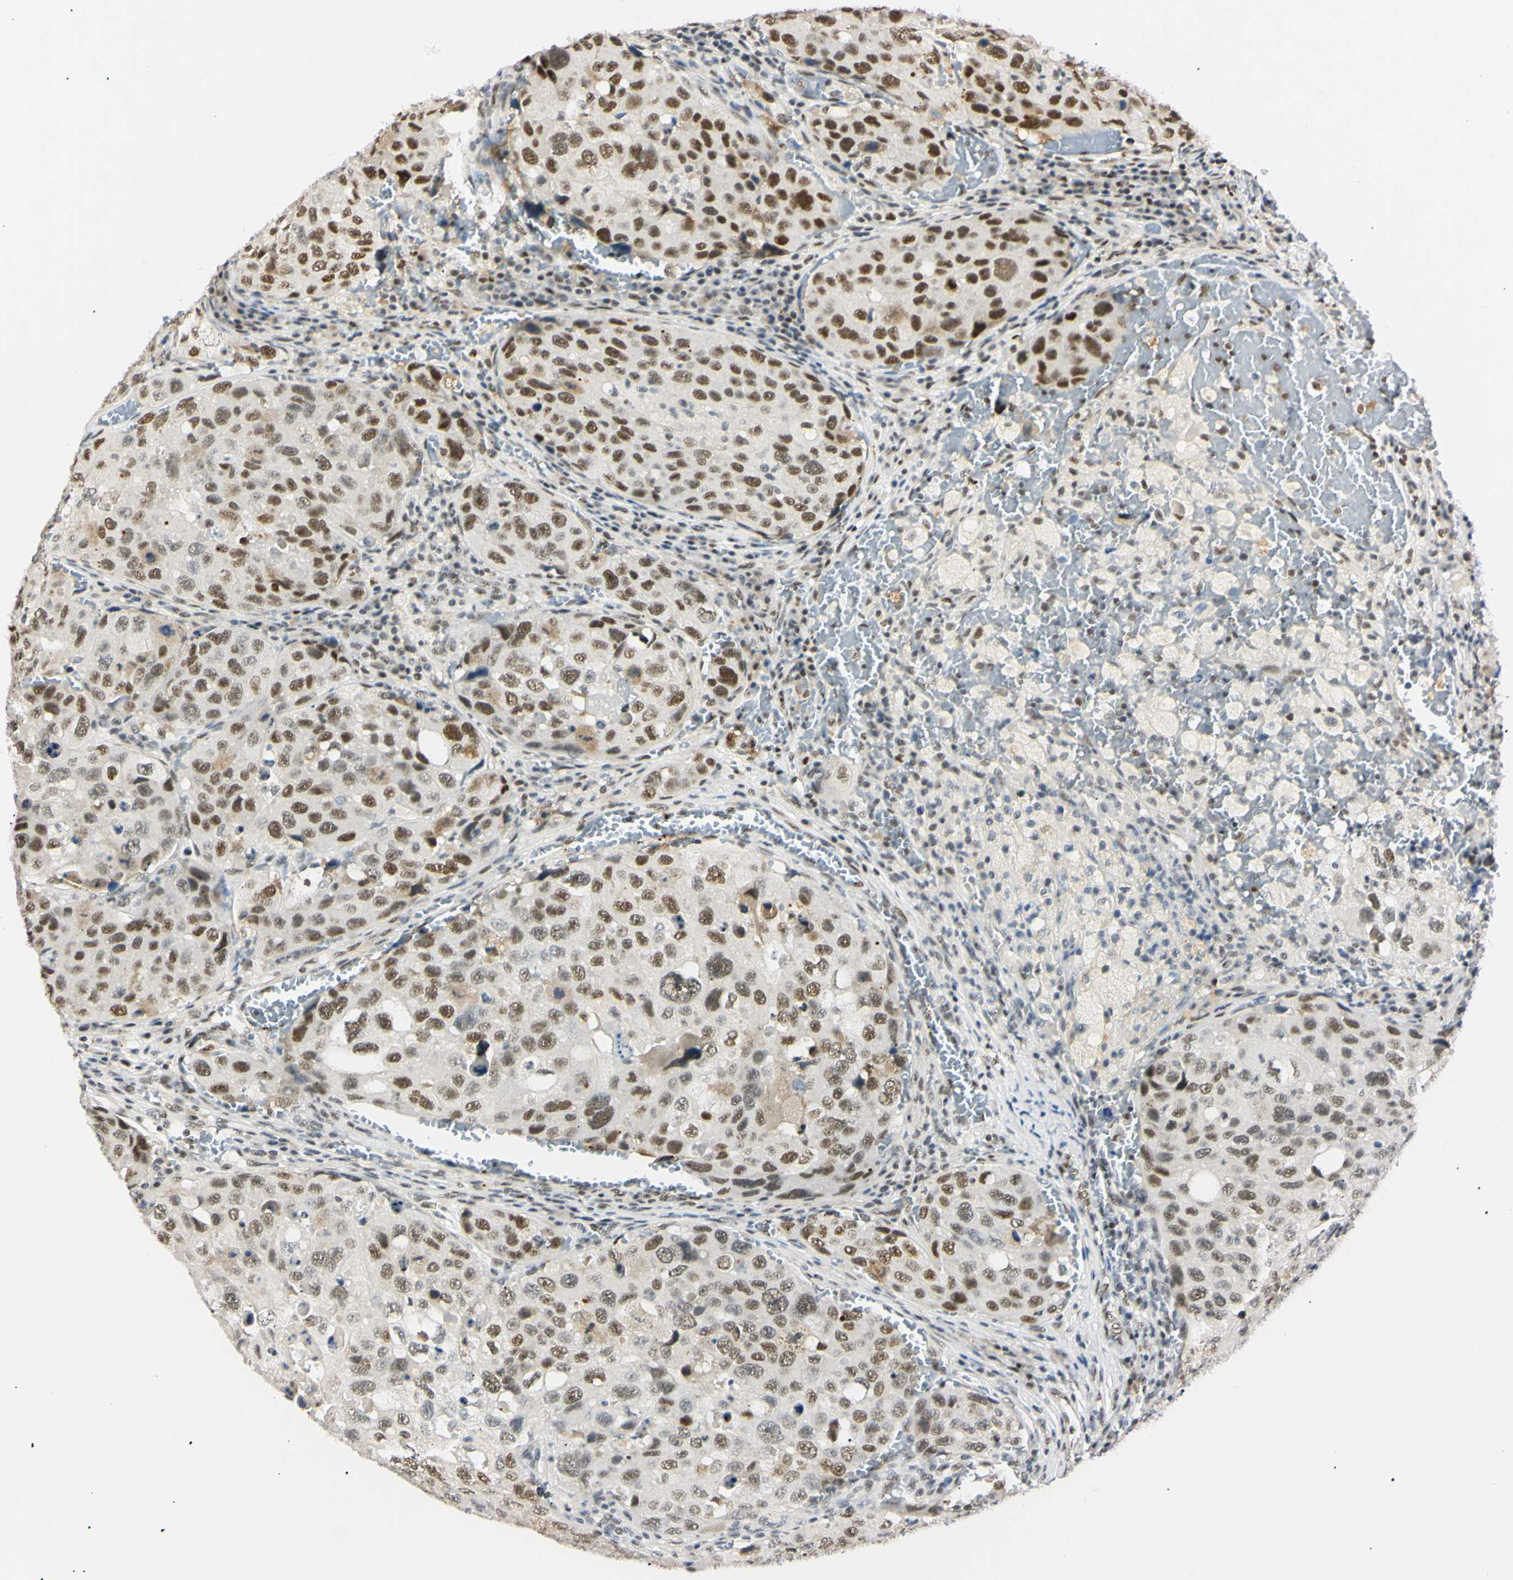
{"staining": {"intensity": "moderate", "quantity": "25%-75%", "location": "nuclear"}, "tissue": "urothelial cancer", "cell_type": "Tumor cells", "image_type": "cancer", "snomed": [{"axis": "morphology", "description": "Urothelial carcinoma, High grade"}, {"axis": "topography", "description": "Lymph node"}, {"axis": "topography", "description": "Urinary bladder"}], "caption": "Human high-grade urothelial carcinoma stained for a protein (brown) shows moderate nuclear positive expression in approximately 25%-75% of tumor cells.", "gene": "ZNF134", "patient": {"sex": "male", "age": 51}}